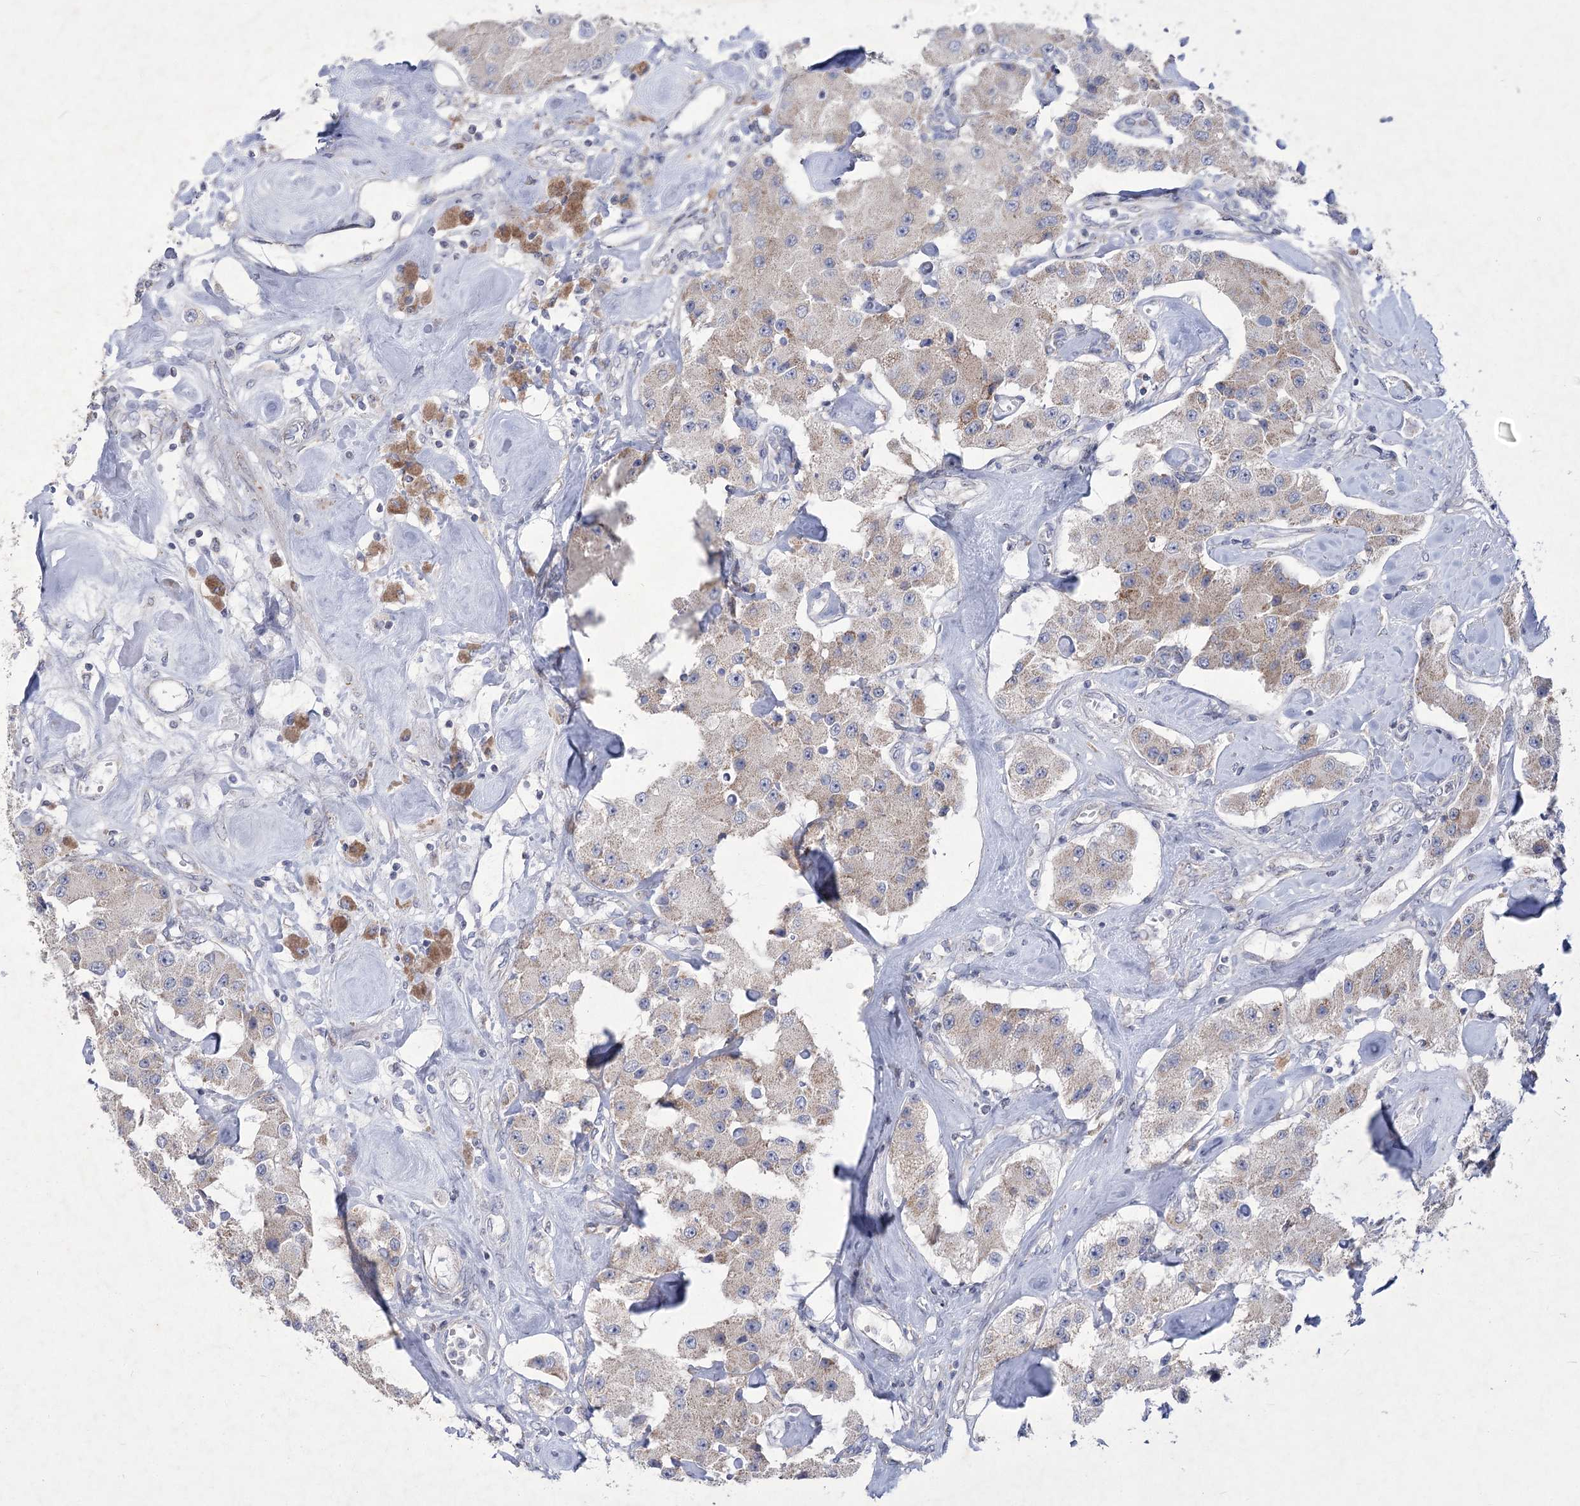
{"staining": {"intensity": "weak", "quantity": "<25%", "location": "cytoplasmic/membranous"}, "tissue": "carcinoid", "cell_type": "Tumor cells", "image_type": "cancer", "snomed": [{"axis": "morphology", "description": "Carcinoid, malignant, NOS"}, {"axis": "topography", "description": "Pancreas"}], "caption": "Tumor cells show no significant expression in malignant carcinoid.", "gene": "PDHB", "patient": {"sex": "male", "age": 41}}